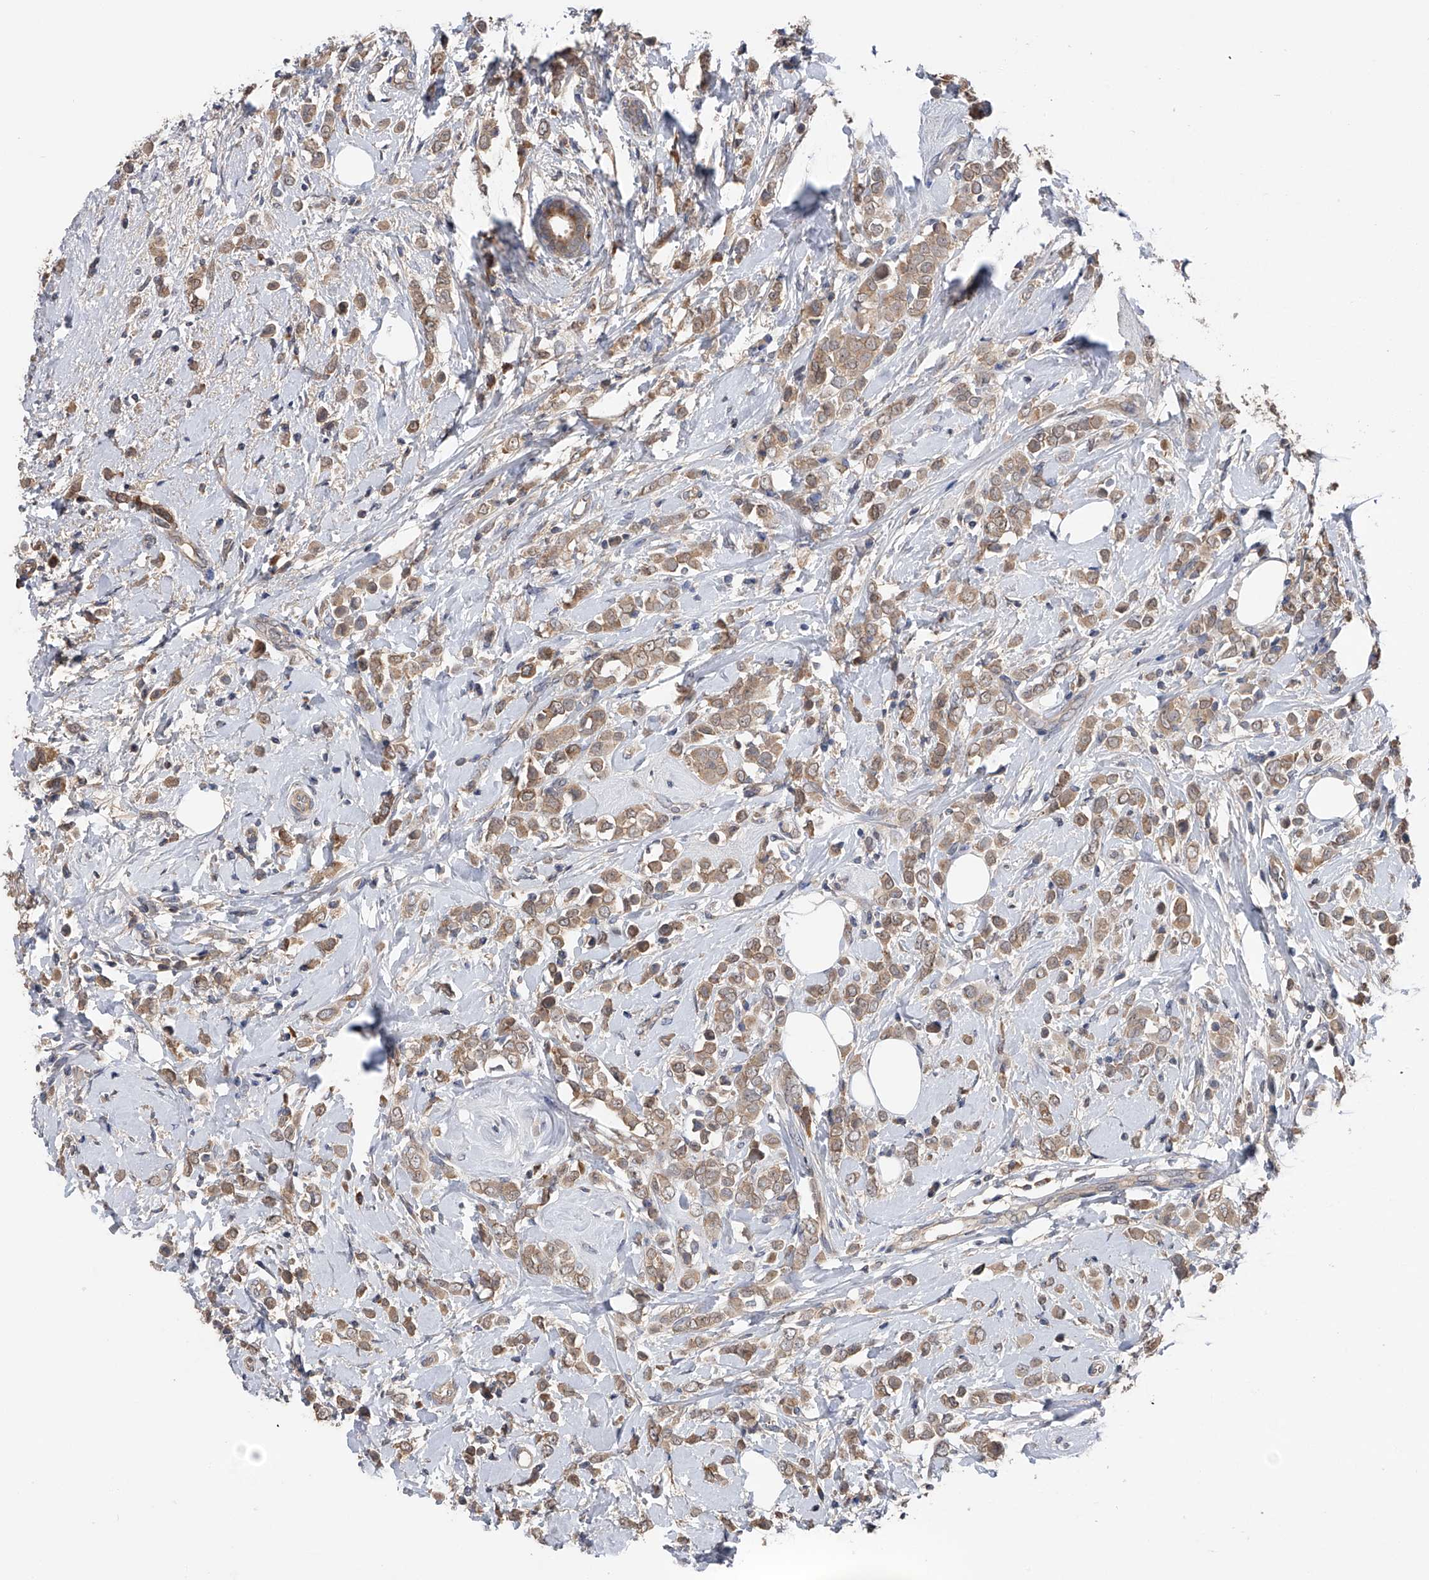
{"staining": {"intensity": "weak", "quantity": ">75%", "location": "cytoplasmic/membranous"}, "tissue": "breast cancer", "cell_type": "Tumor cells", "image_type": "cancer", "snomed": [{"axis": "morphology", "description": "Lobular carcinoma"}, {"axis": "topography", "description": "Breast"}], "caption": "Immunohistochemical staining of breast lobular carcinoma displays low levels of weak cytoplasmic/membranous protein positivity in about >75% of tumor cells. Using DAB (brown) and hematoxylin (blue) stains, captured at high magnification using brightfield microscopy.", "gene": "CFAP298", "patient": {"sex": "female", "age": 47}}